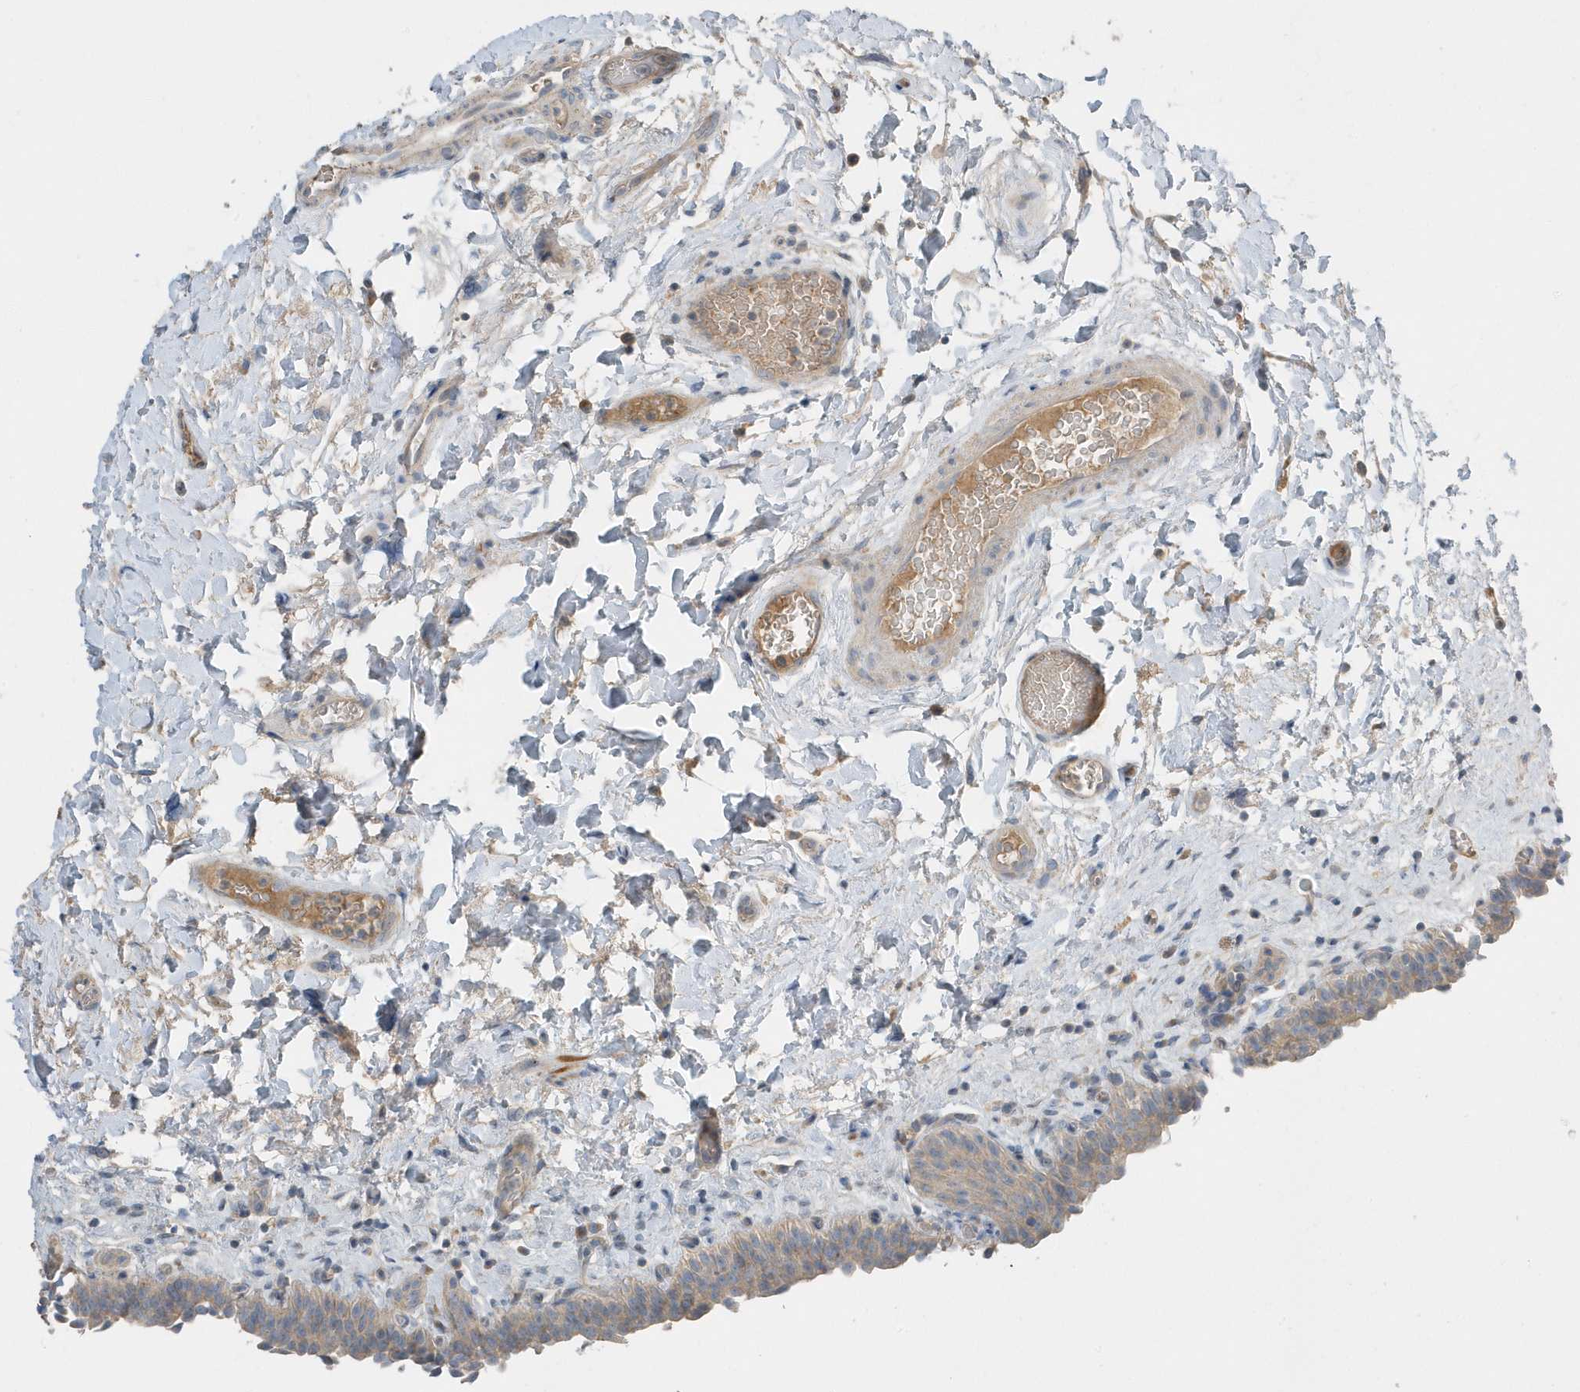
{"staining": {"intensity": "weak", "quantity": "<25%", "location": "cytoplasmic/membranous"}, "tissue": "urinary bladder", "cell_type": "Urothelial cells", "image_type": "normal", "snomed": [{"axis": "morphology", "description": "Normal tissue, NOS"}, {"axis": "topography", "description": "Urinary bladder"}], "caption": "High power microscopy micrograph of an immunohistochemistry (IHC) photomicrograph of normal urinary bladder, revealing no significant positivity in urothelial cells.", "gene": "USP53", "patient": {"sex": "male", "age": 83}}